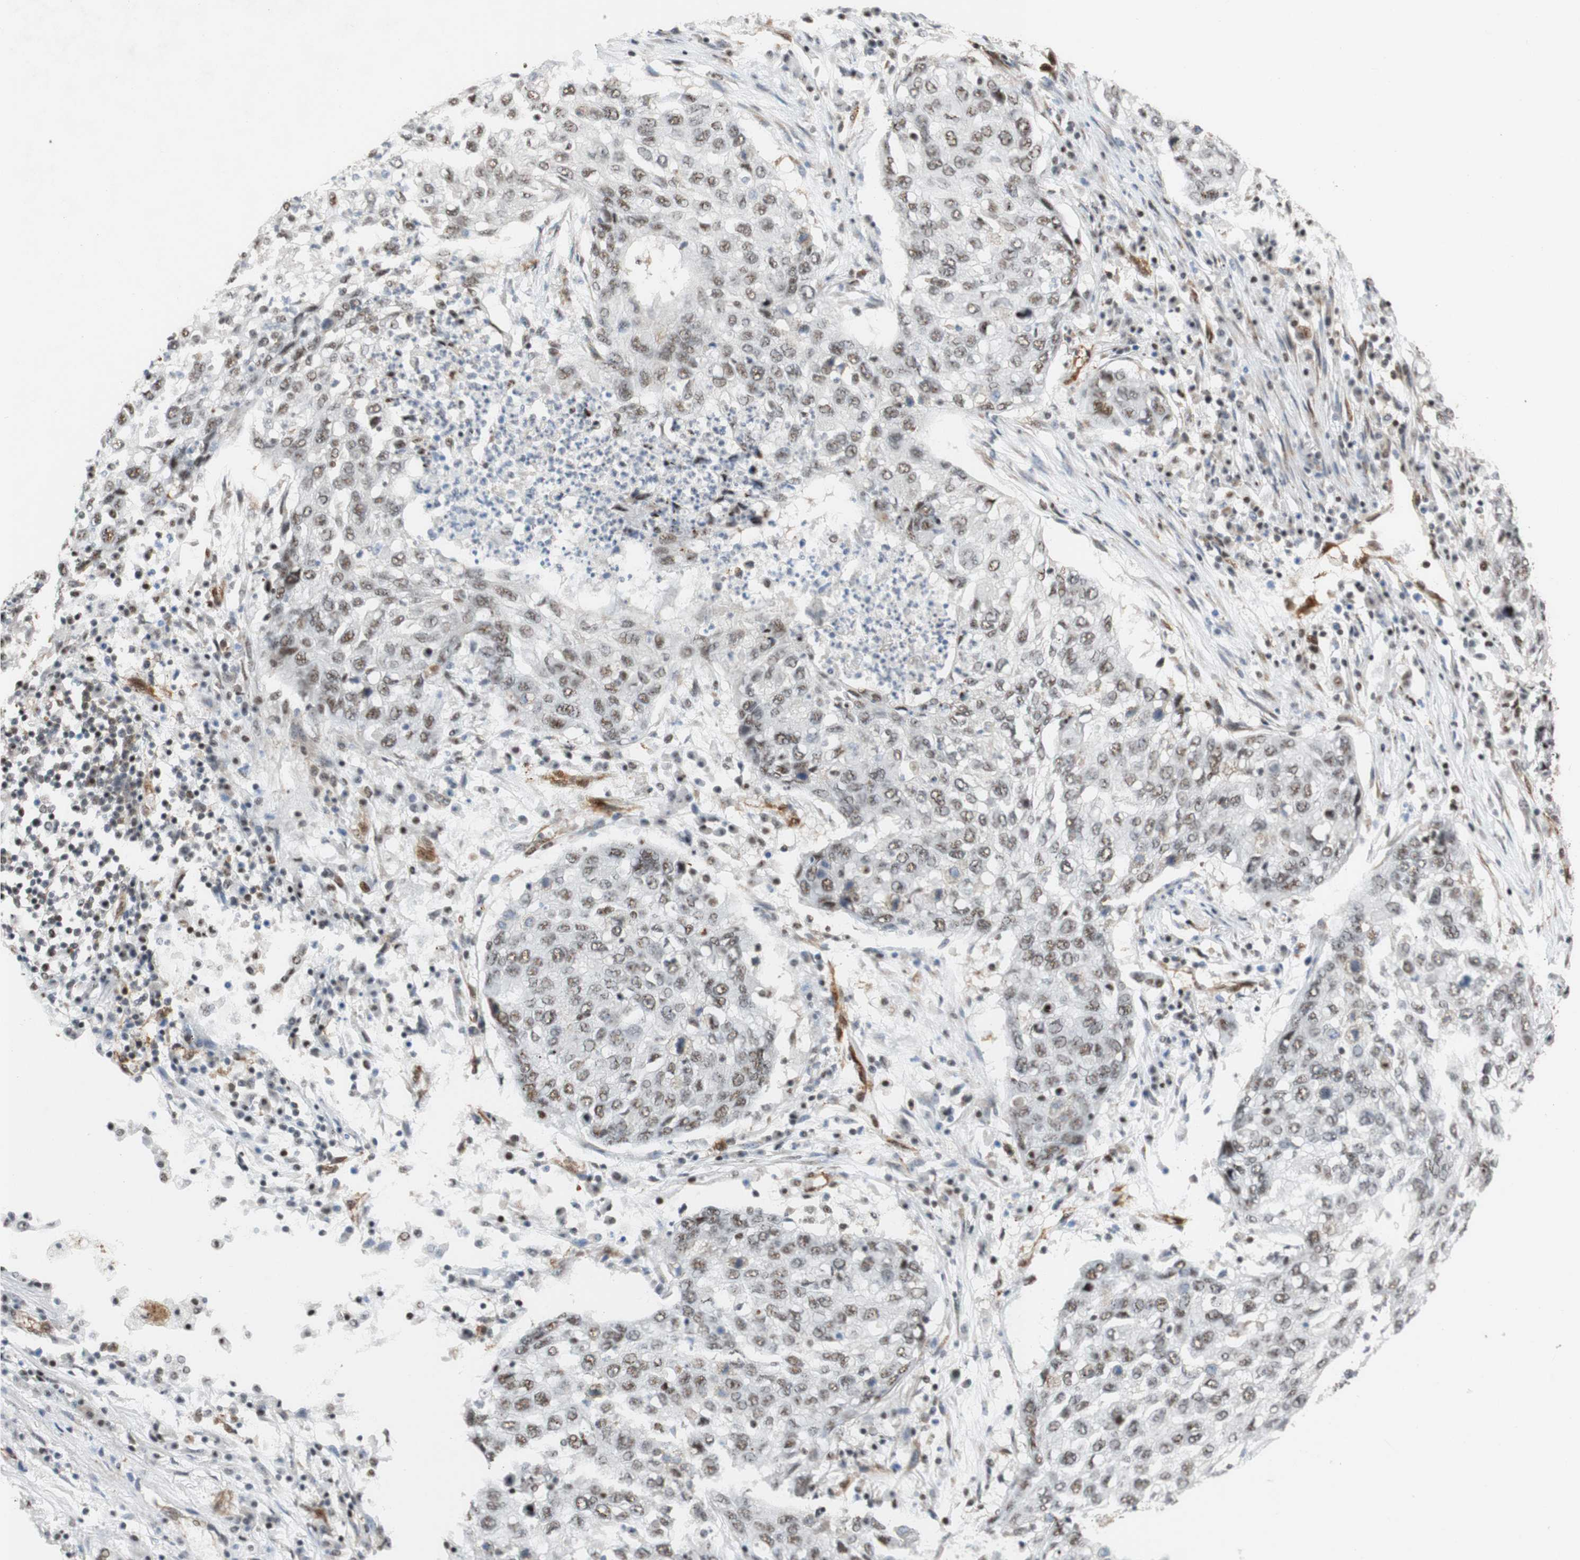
{"staining": {"intensity": "weak", "quantity": ">75%", "location": "nuclear"}, "tissue": "lung cancer", "cell_type": "Tumor cells", "image_type": "cancer", "snomed": [{"axis": "morphology", "description": "Squamous cell carcinoma, NOS"}, {"axis": "topography", "description": "Lung"}], "caption": "Brown immunohistochemical staining in lung cancer exhibits weak nuclear expression in approximately >75% of tumor cells.", "gene": "SAP18", "patient": {"sex": "female", "age": 63}}